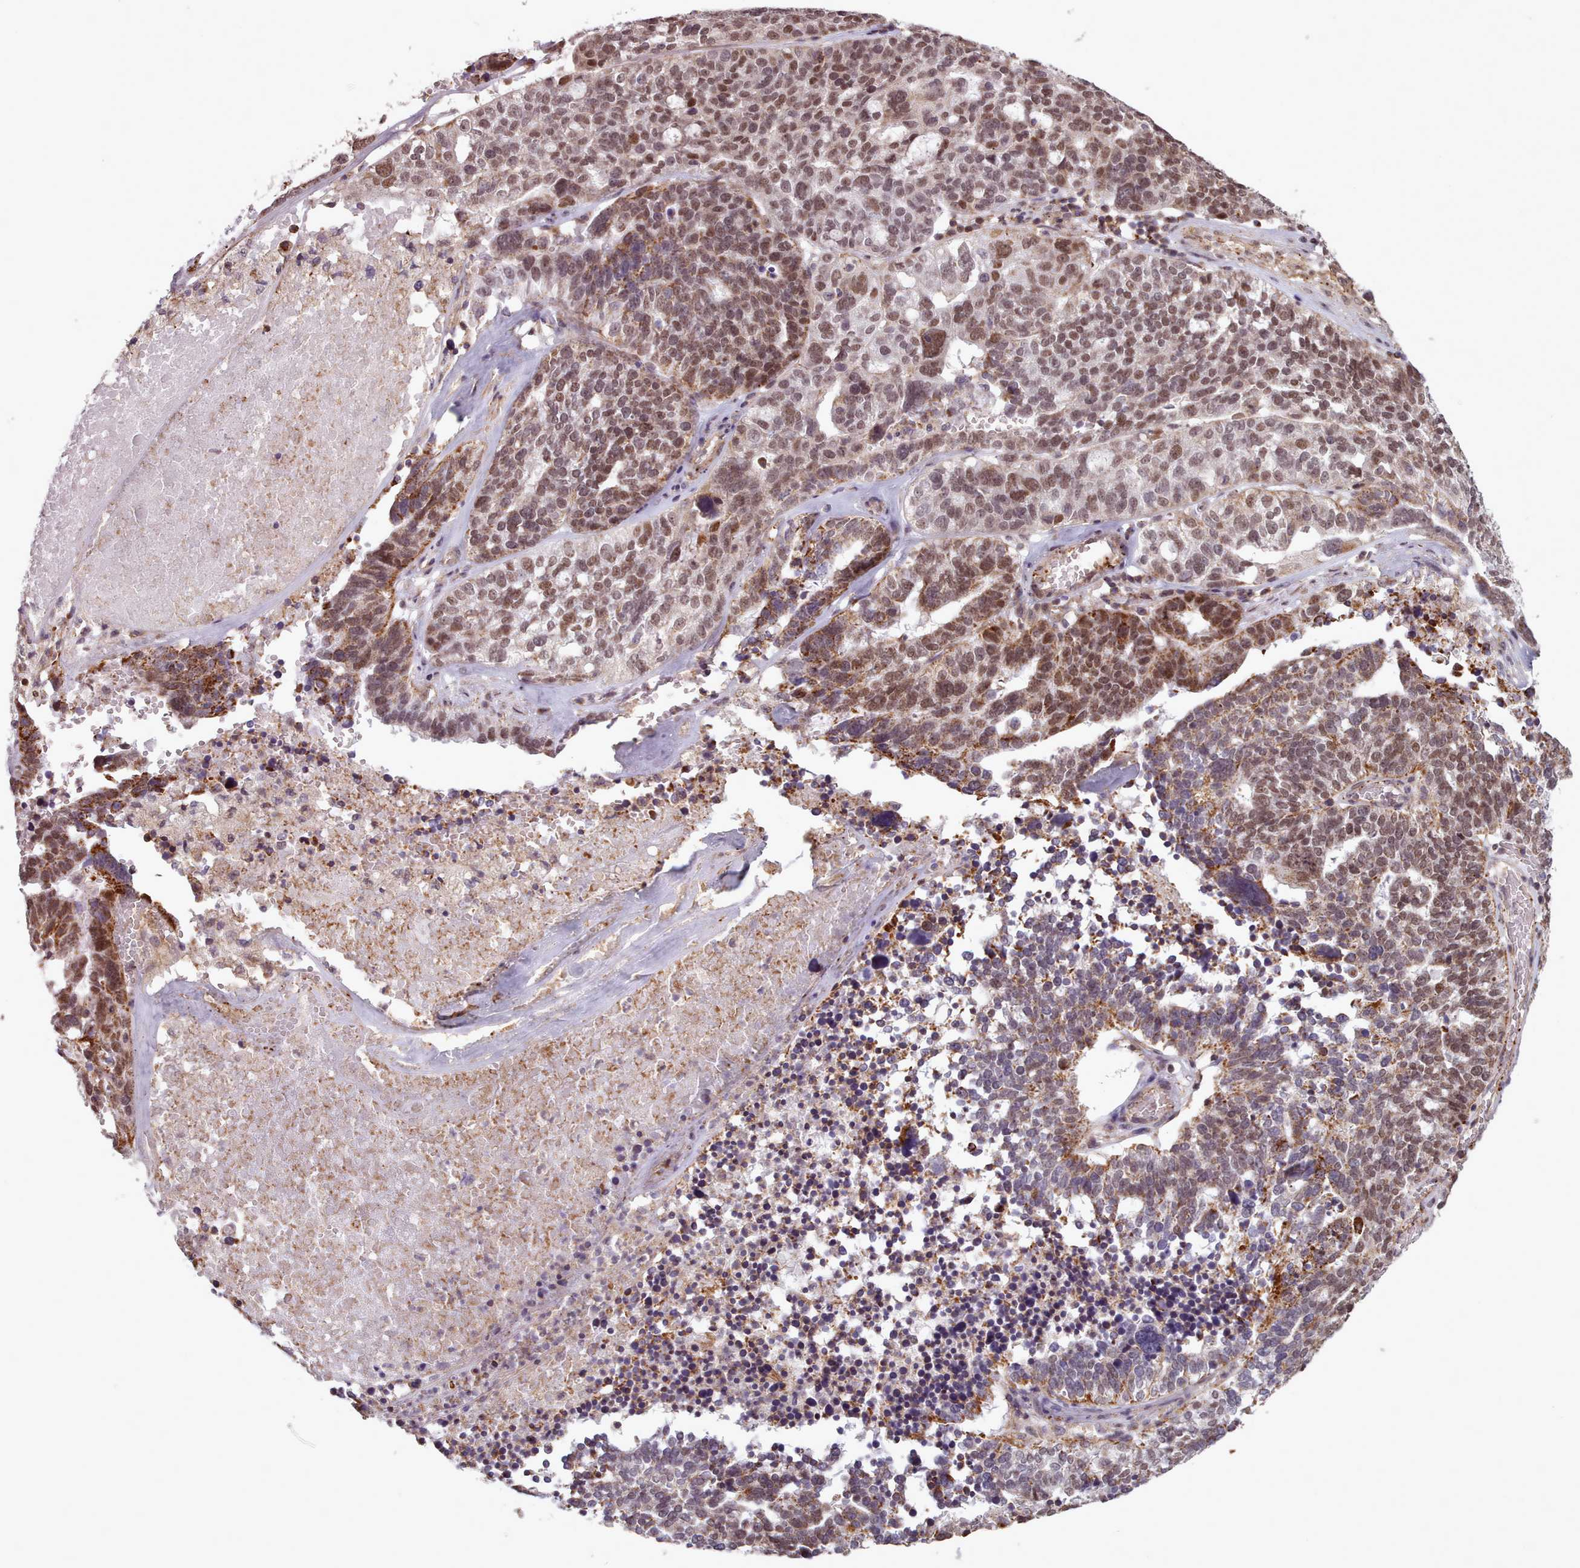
{"staining": {"intensity": "moderate", "quantity": ">75%", "location": "cytoplasmic/membranous,nuclear"}, "tissue": "ovarian cancer", "cell_type": "Tumor cells", "image_type": "cancer", "snomed": [{"axis": "morphology", "description": "Cystadenocarcinoma, serous, NOS"}, {"axis": "topography", "description": "Ovary"}], "caption": "Tumor cells display moderate cytoplasmic/membranous and nuclear expression in approximately >75% of cells in ovarian cancer (serous cystadenocarcinoma).", "gene": "ZMYM4", "patient": {"sex": "female", "age": 59}}